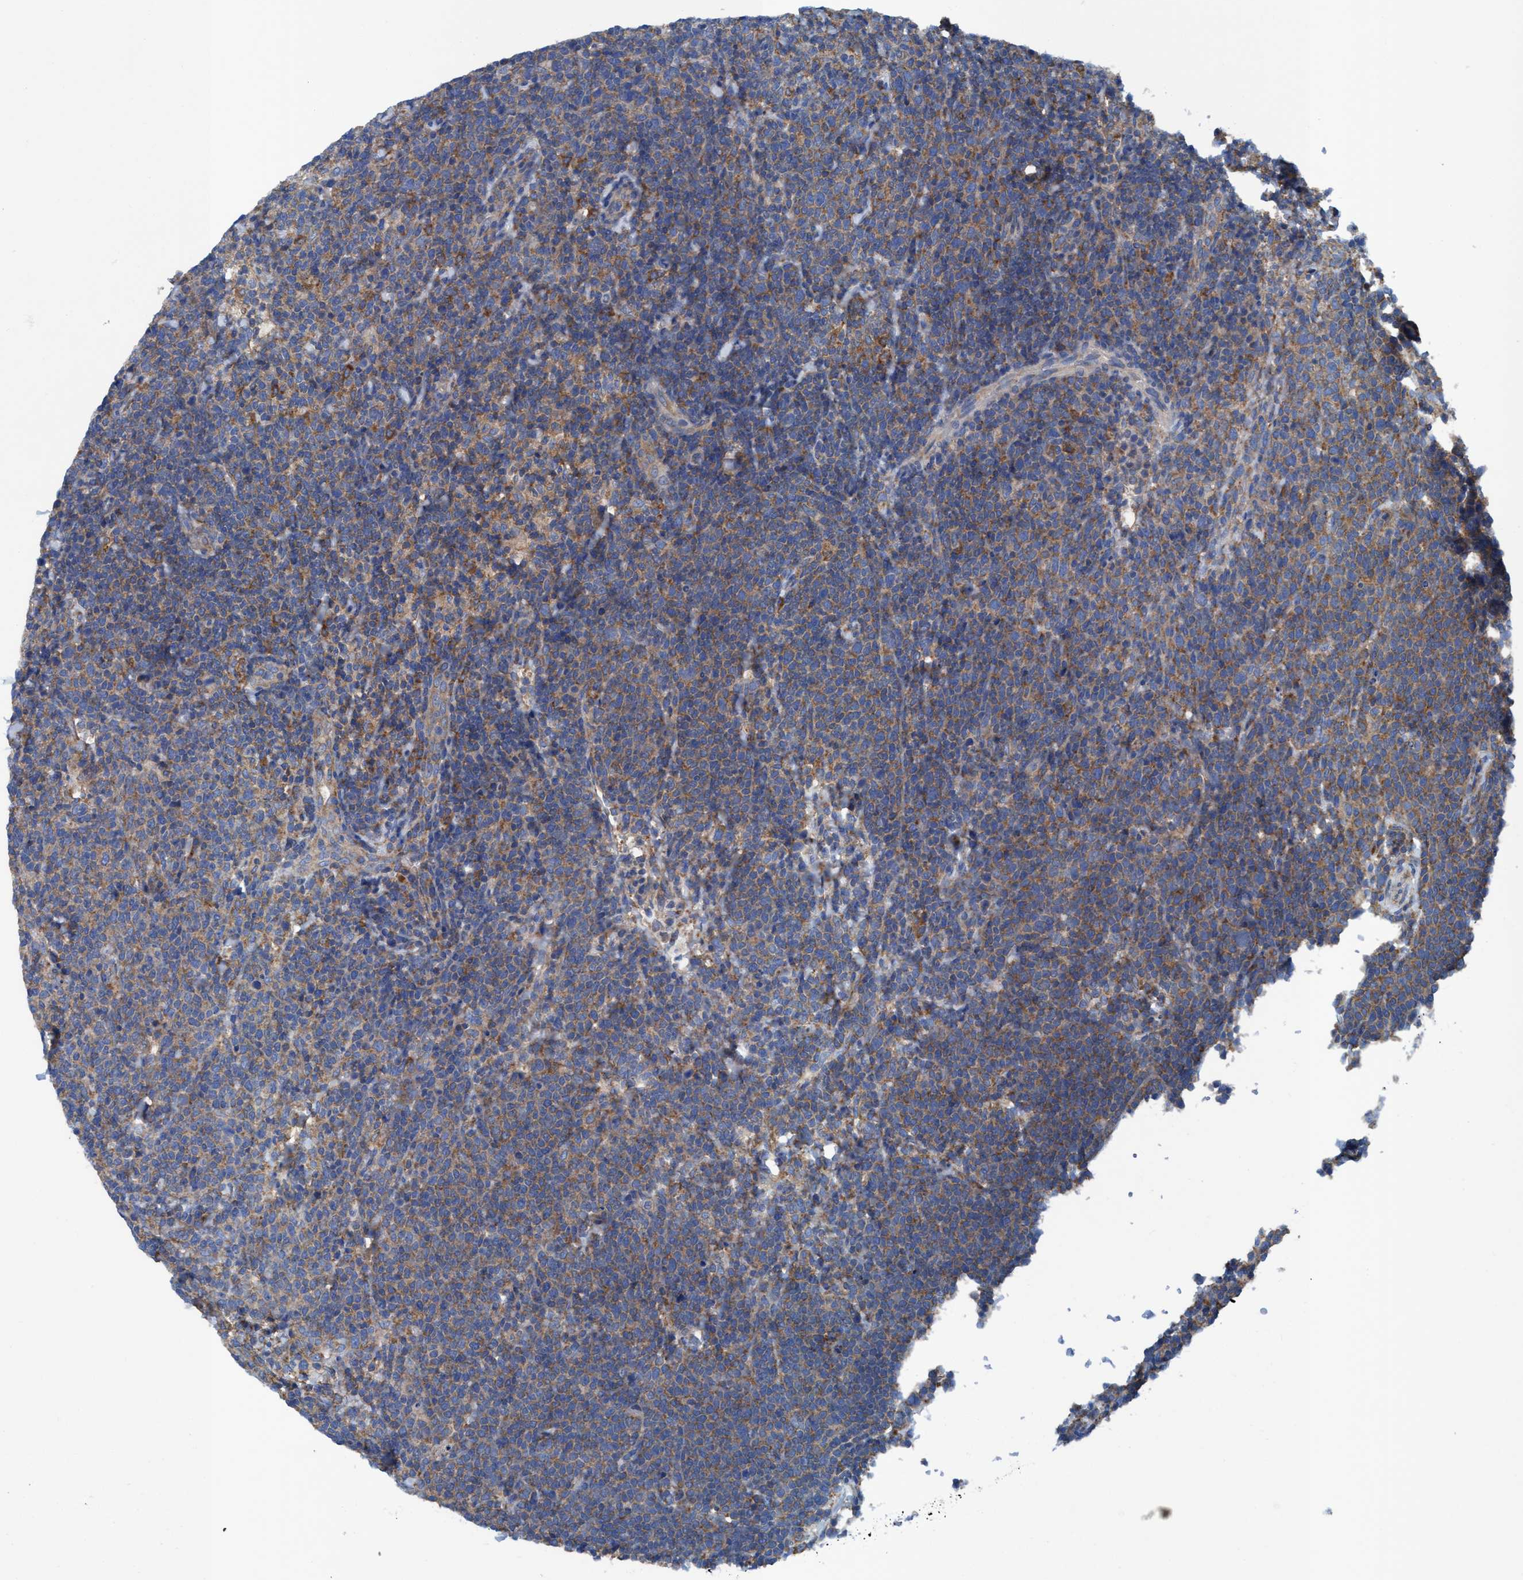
{"staining": {"intensity": "moderate", "quantity": ">75%", "location": "cytoplasmic/membranous"}, "tissue": "lymphoma", "cell_type": "Tumor cells", "image_type": "cancer", "snomed": [{"axis": "morphology", "description": "Malignant lymphoma, non-Hodgkin's type, High grade"}, {"axis": "topography", "description": "Lymph node"}], "caption": "IHC histopathology image of neoplastic tissue: lymphoma stained using immunohistochemistry (IHC) displays medium levels of moderate protein expression localized specifically in the cytoplasmic/membranous of tumor cells, appearing as a cytoplasmic/membranous brown color.", "gene": "NMT1", "patient": {"sex": "male", "age": 61}}